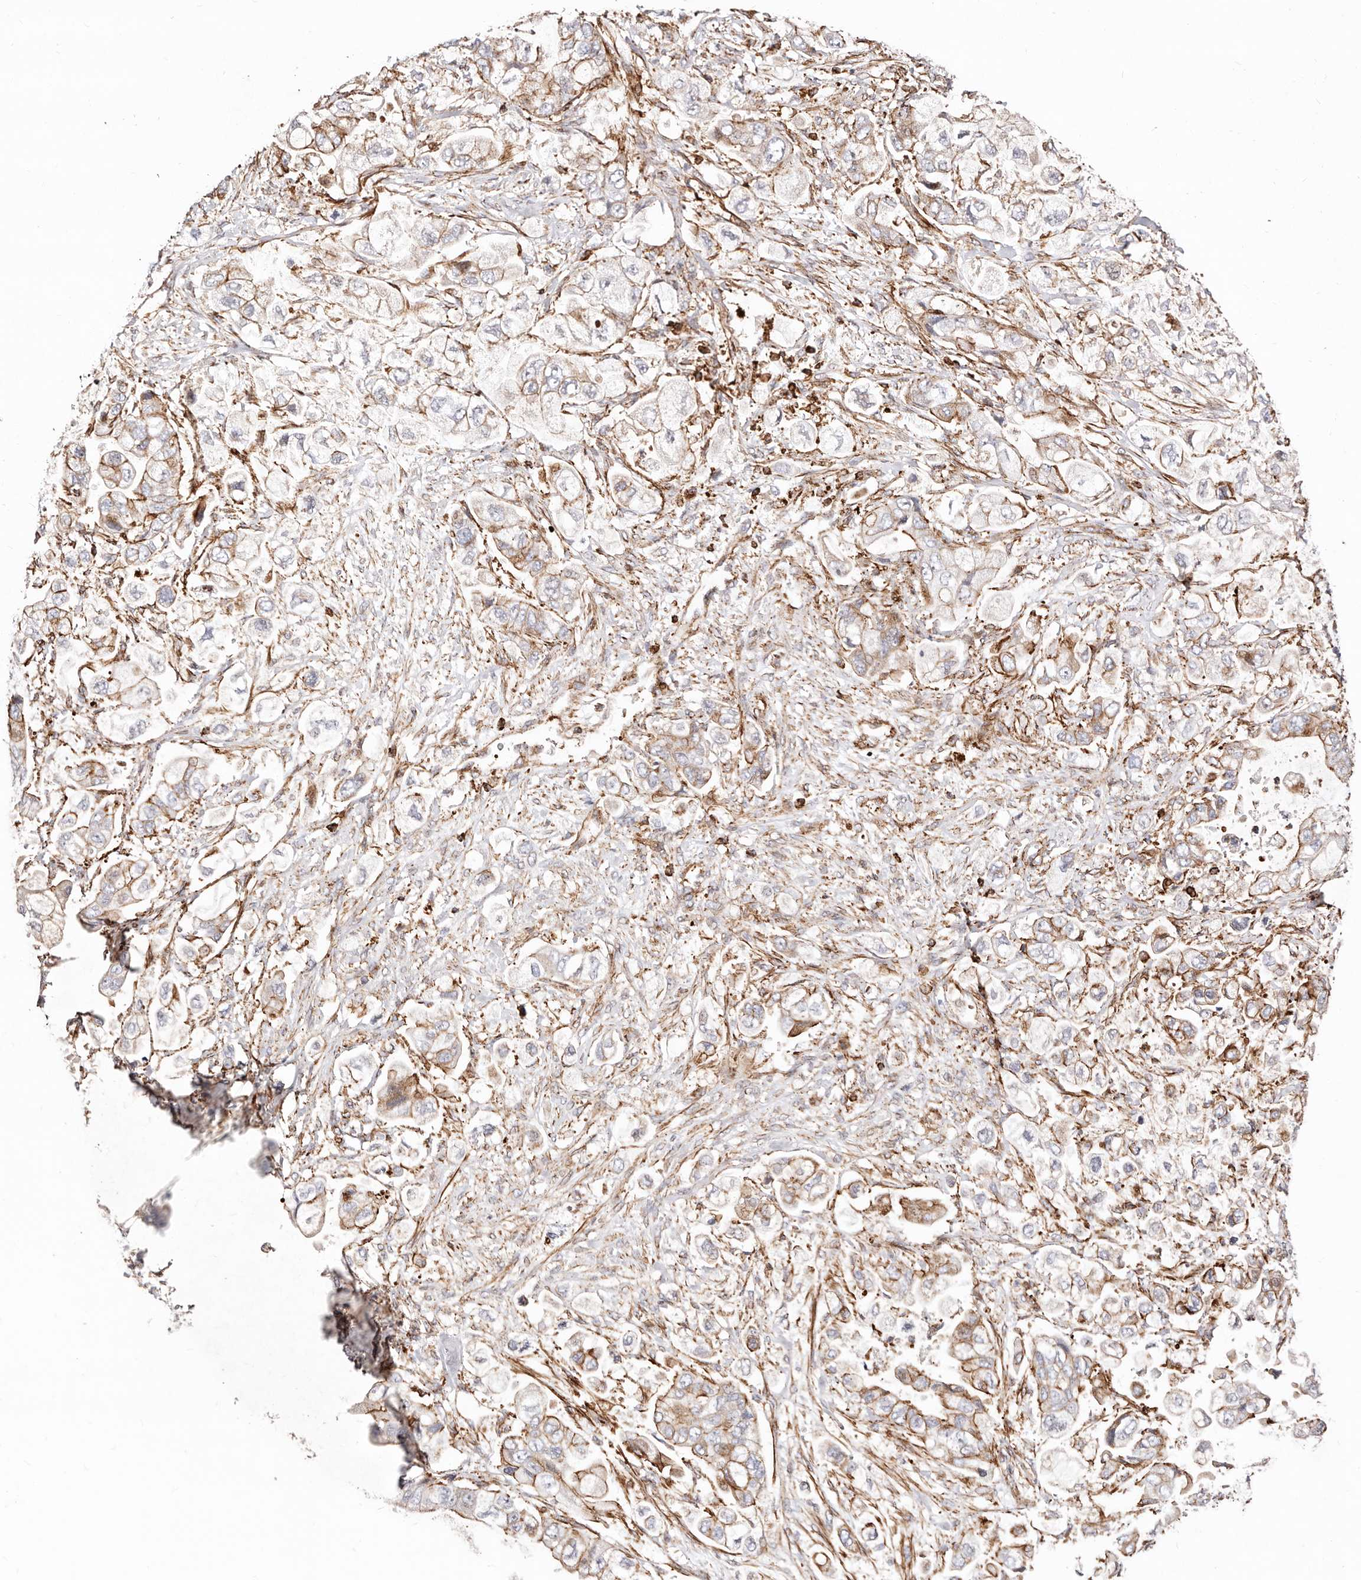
{"staining": {"intensity": "moderate", "quantity": "25%-75%", "location": "cytoplasmic/membranous"}, "tissue": "stomach cancer", "cell_type": "Tumor cells", "image_type": "cancer", "snomed": [{"axis": "morphology", "description": "Adenocarcinoma, NOS"}, {"axis": "topography", "description": "Stomach"}], "caption": "The photomicrograph demonstrates immunohistochemical staining of stomach adenocarcinoma. There is moderate cytoplasmic/membranous staining is identified in about 25%-75% of tumor cells.", "gene": "PTPN22", "patient": {"sex": "male", "age": 62}}